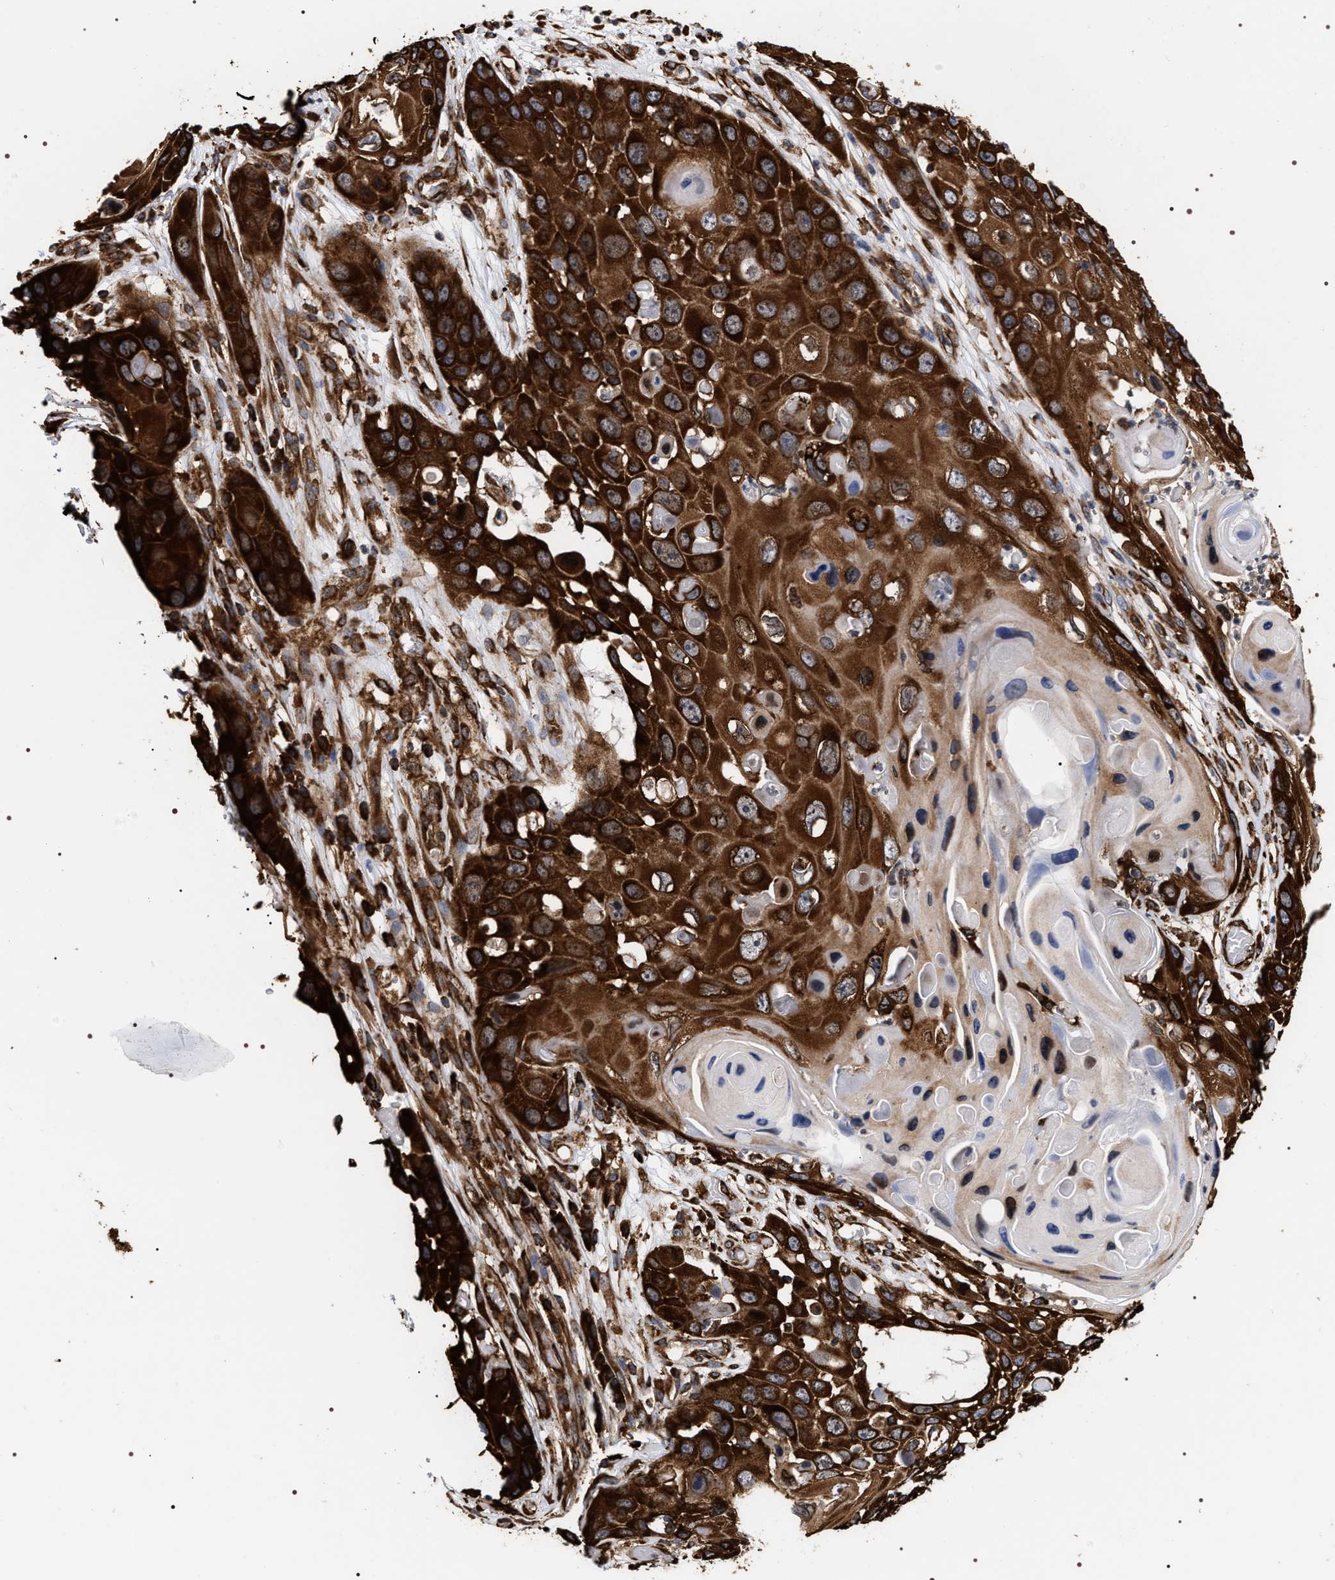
{"staining": {"intensity": "strong", "quantity": "25%-75%", "location": "cytoplasmic/membranous"}, "tissue": "skin cancer", "cell_type": "Tumor cells", "image_type": "cancer", "snomed": [{"axis": "morphology", "description": "Squamous cell carcinoma, NOS"}, {"axis": "topography", "description": "Skin"}], "caption": "A brown stain shows strong cytoplasmic/membranous positivity of a protein in human skin cancer tumor cells.", "gene": "SERBP1", "patient": {"sex": "male", "age": 55}}